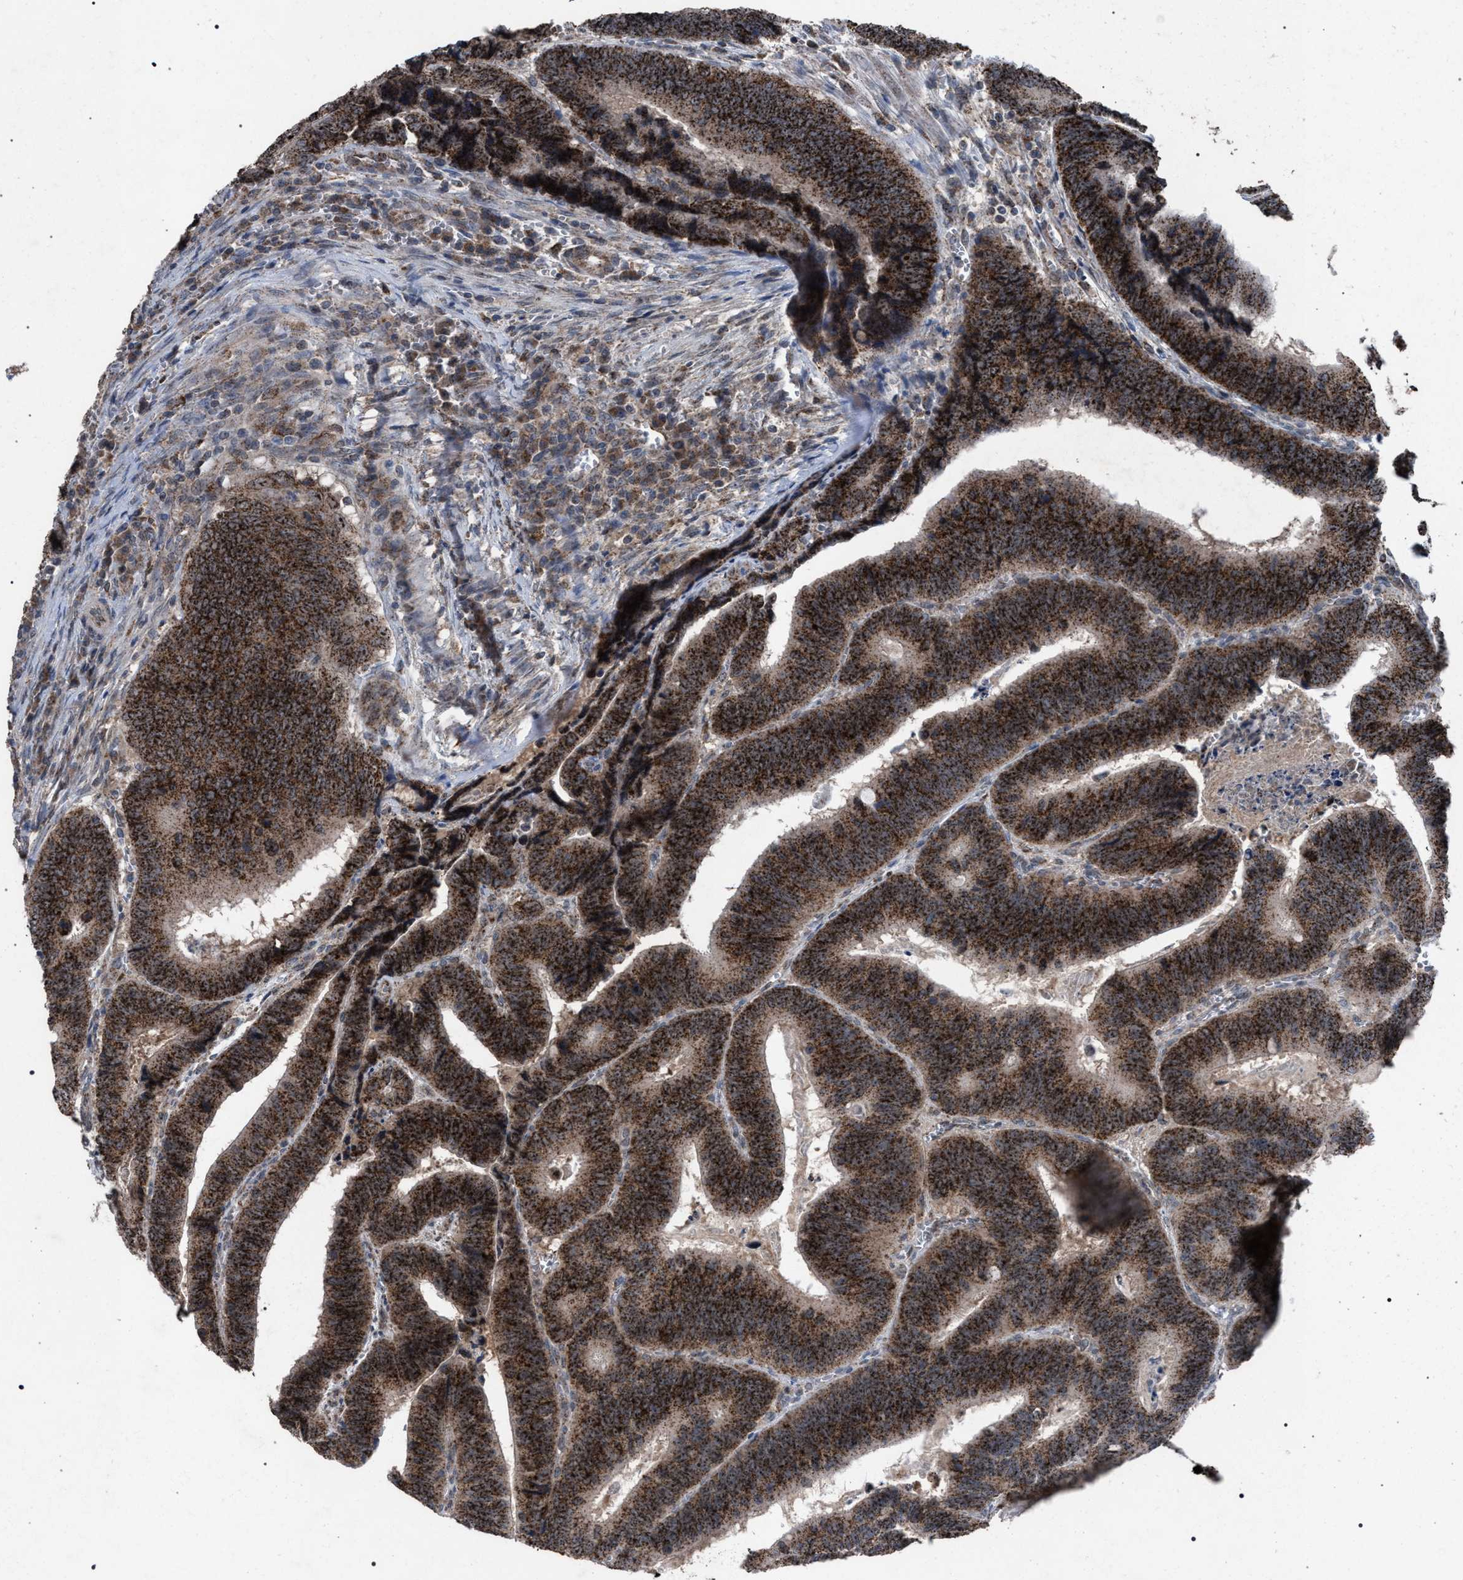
{"staining": {"intensity": "strong", "quantity": ">75%", "location": "cytoplasmic/membranous"}, "tissue": "colorectal cancer", "cell_type": "Tumor cells", "image_type": "cancer", "snomed": [{"axis": "morphology", "description": "Inflammation, NOS"}, {"axis": "morphology", "description": "Adenocarcinoma, NOS"}, {"axis": "topography", "description": "Colon"}], "caption": "Colorectal cancer (adenocarcinoma) stained for a protein (brown) displays strong cytoplasmic/membranous positive staining in about >75% of tumor cells.", "gene": "HSD17B4", "patient": {"sex": "male", "age": 72}}